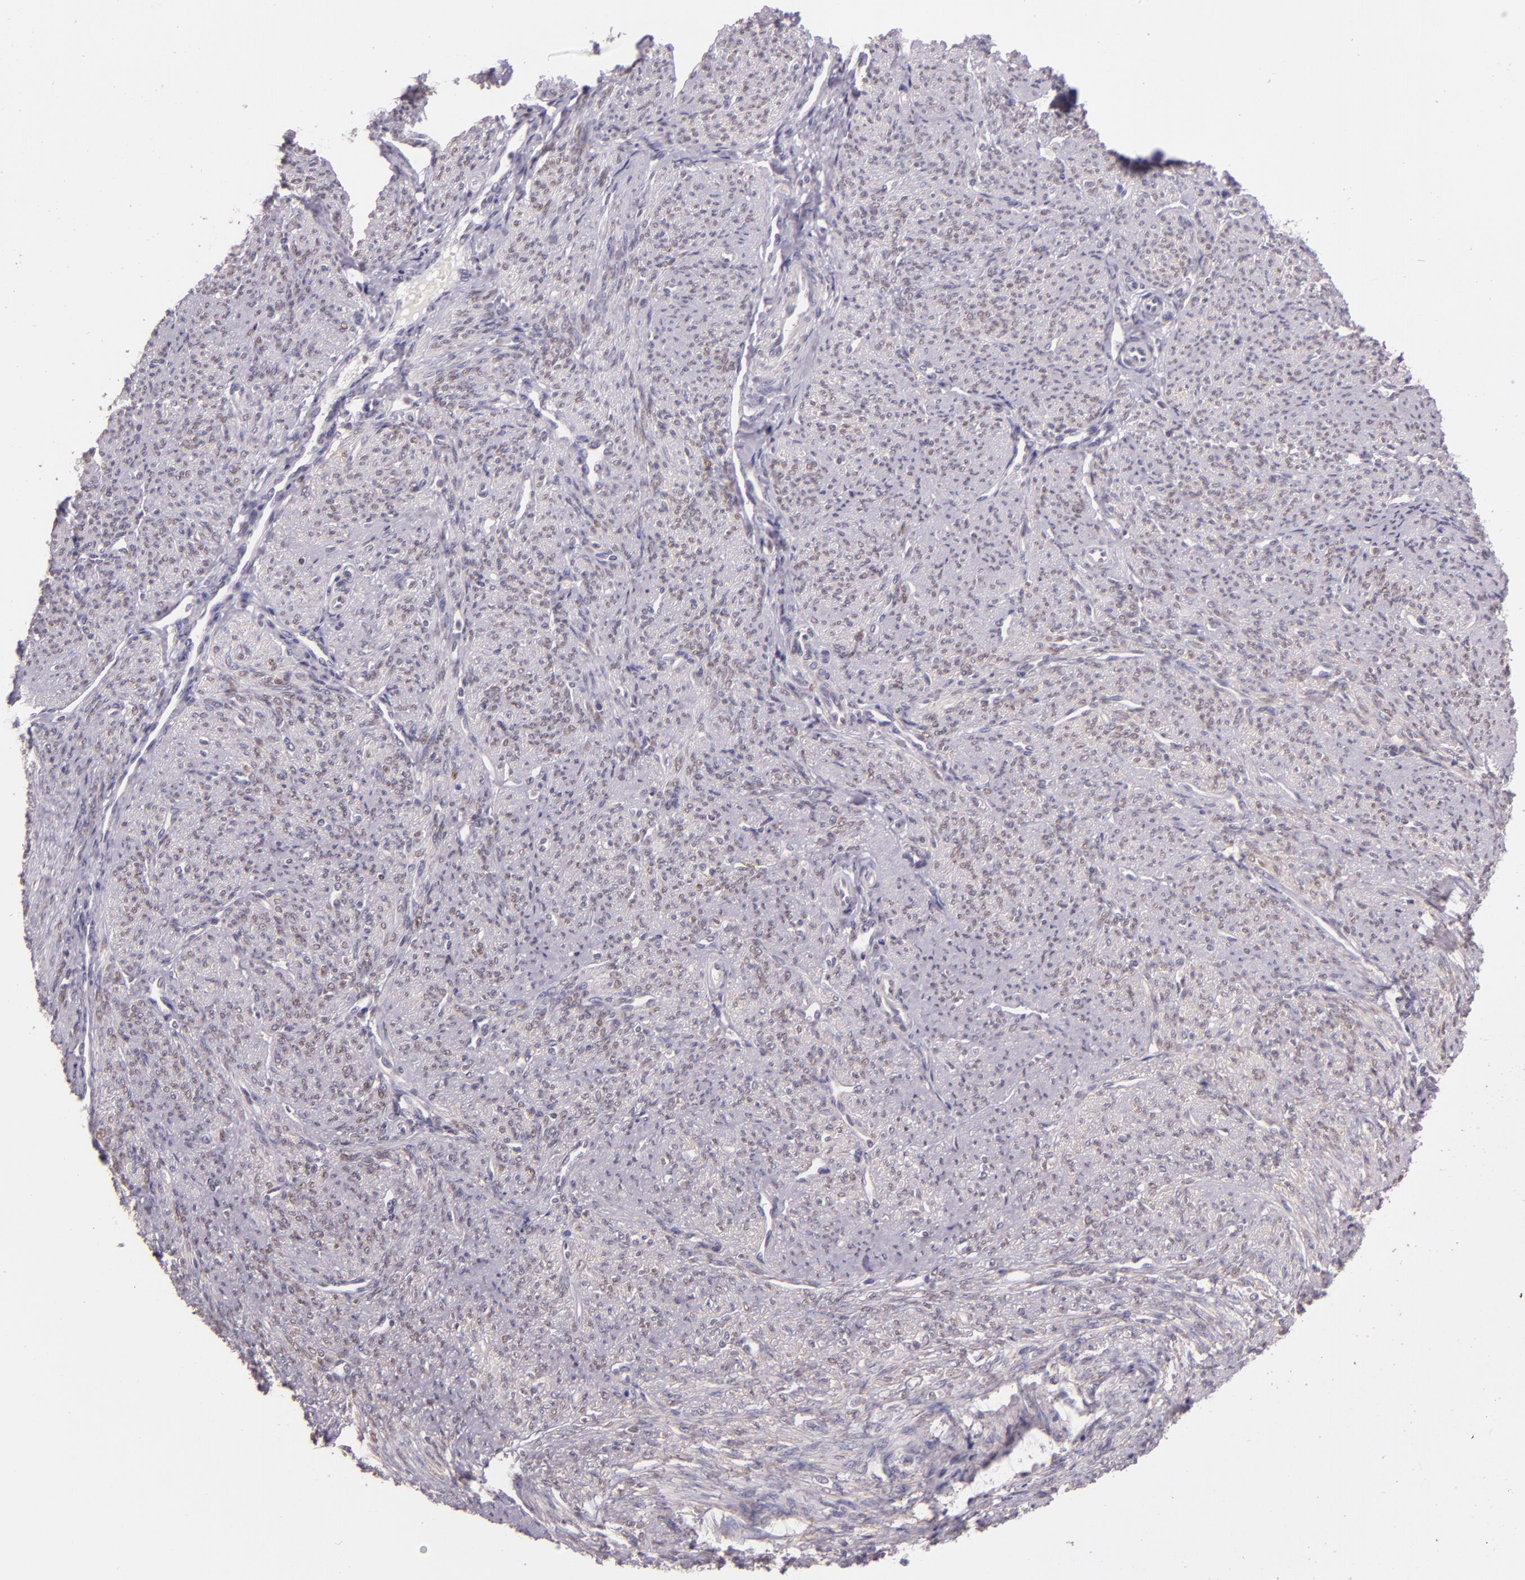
{"staining": {"intensity": "negative", "quantity": "none", "location": "none"}, "tissue": "smooth muscle", "cell_type": "Smooth muscle cells", "image_type": "normal", "snomed": [{"axis": "morphology", "description": "Normal tissue, NOS"}, {"axis": "topography", "description": "Cervix"}, {"axis": "topography", "description": "Endometrium"}], "caption": "There is no significant expression in smooth muscle cells of smooth muscle. (Stains: DAB IHC with hematoxylin counter stain, Microscopy: brightfield microscopy at high magnification).", "gene": "HSPA8", "patient": {"sex": "female", "age": 65}}